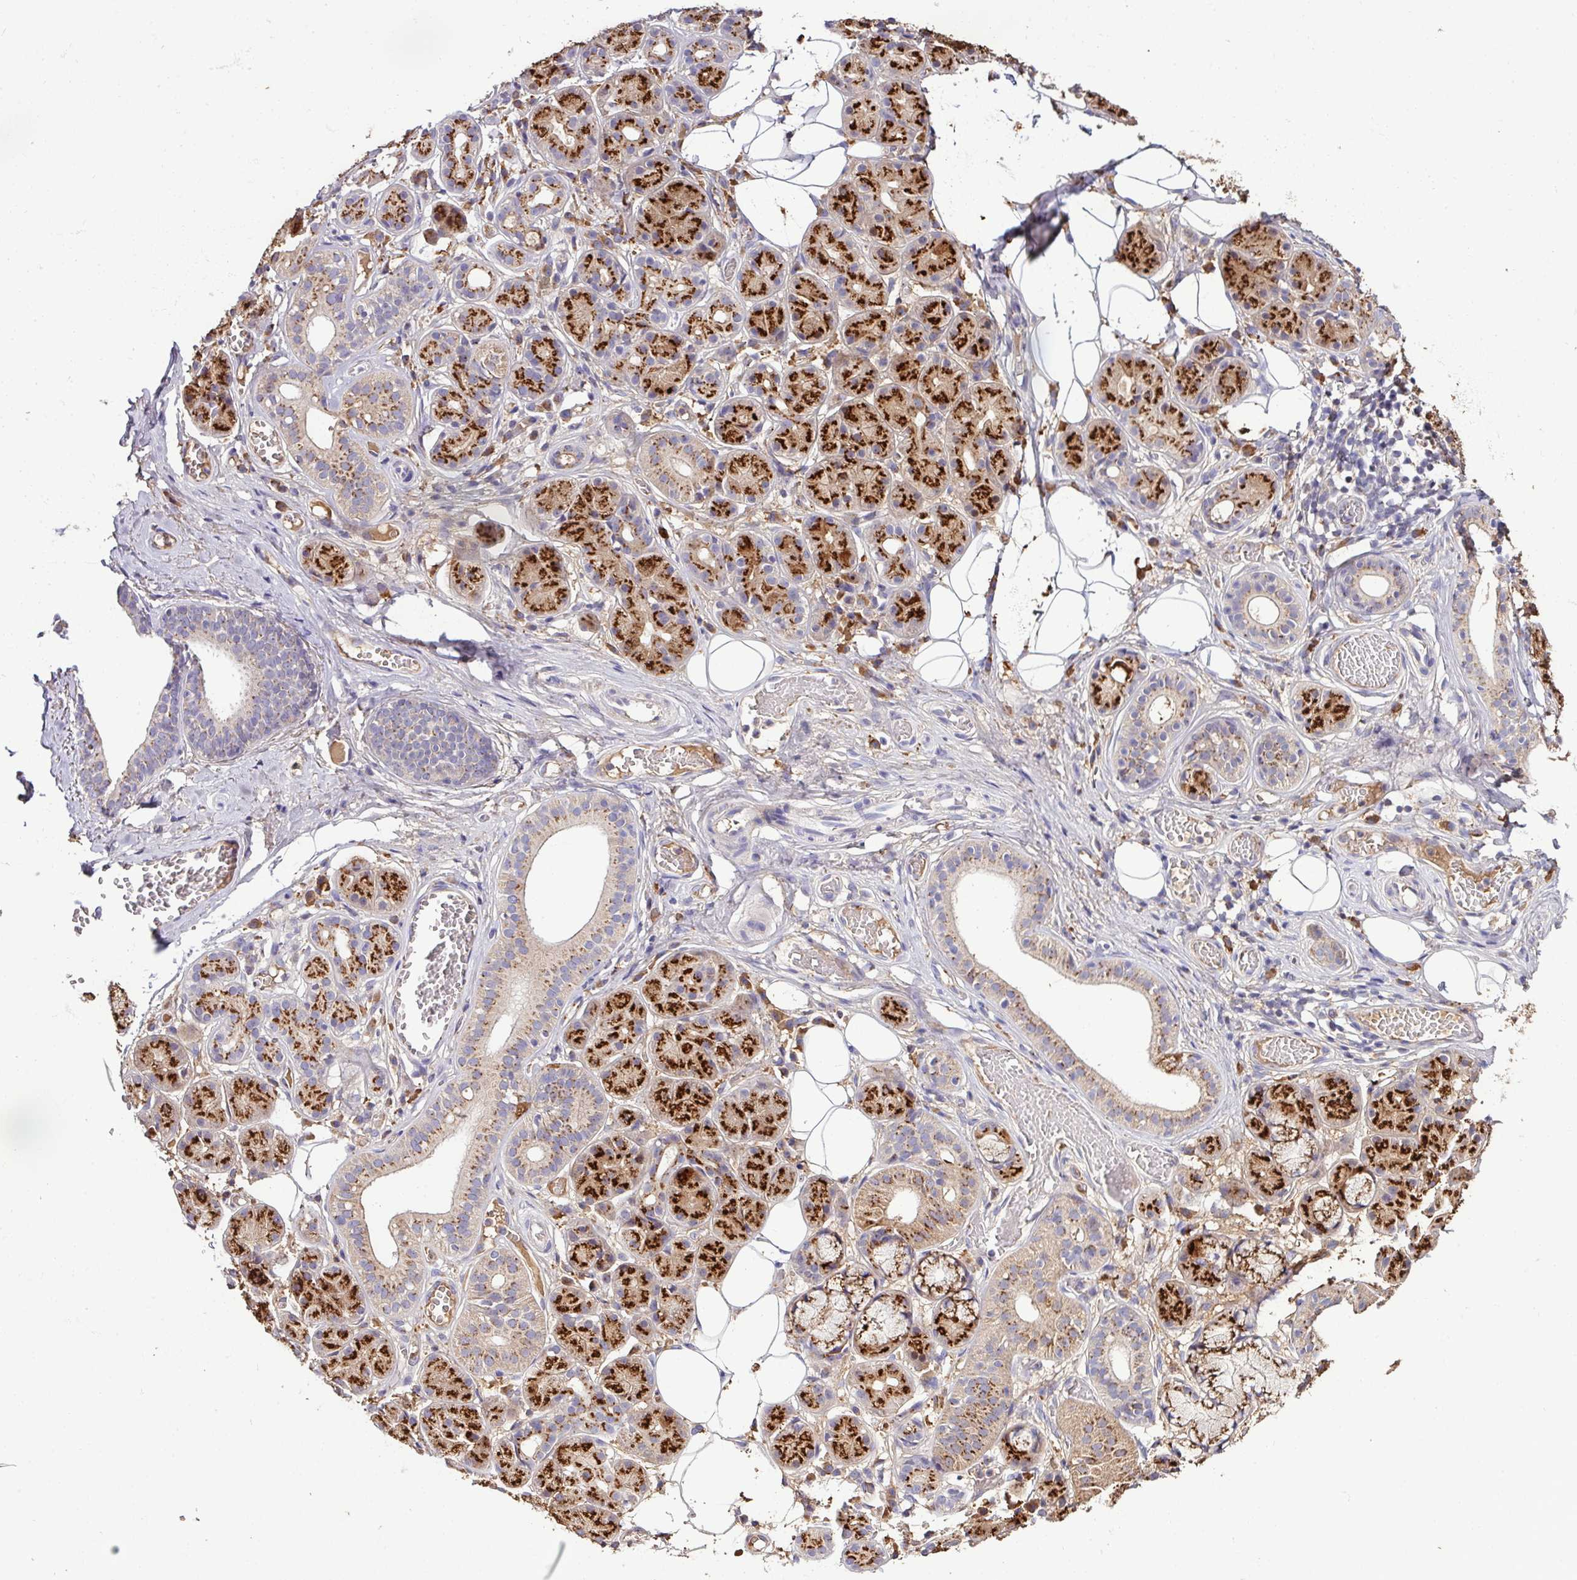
{"staining": {"intensity": "strong", "quantity": ">75%", "location": "cytoplasmic/membranous"}, "tissue": "salivary gland", "cell_type": "Glandular cells", "image_type": "normal", "snomed": [{"axis": "morphology", "description": "Squamous cell carcinoma, NOS"}, {"axis": "topography", "description": "Skin"}, {"axis": "topography", "description": "Head-Neck"}], "caption": "Immunohistochemical staining of normal human salivary gland demonstrates high levels of strong cytoplasmic/membranous staining in about >75% of glandular cells. Immunohistochemistry (ihc) stains the protein of interest in brown and the nuclei are stained blue.", "gene": "CPD", "patient": {"sex": "male", "age": 80}}